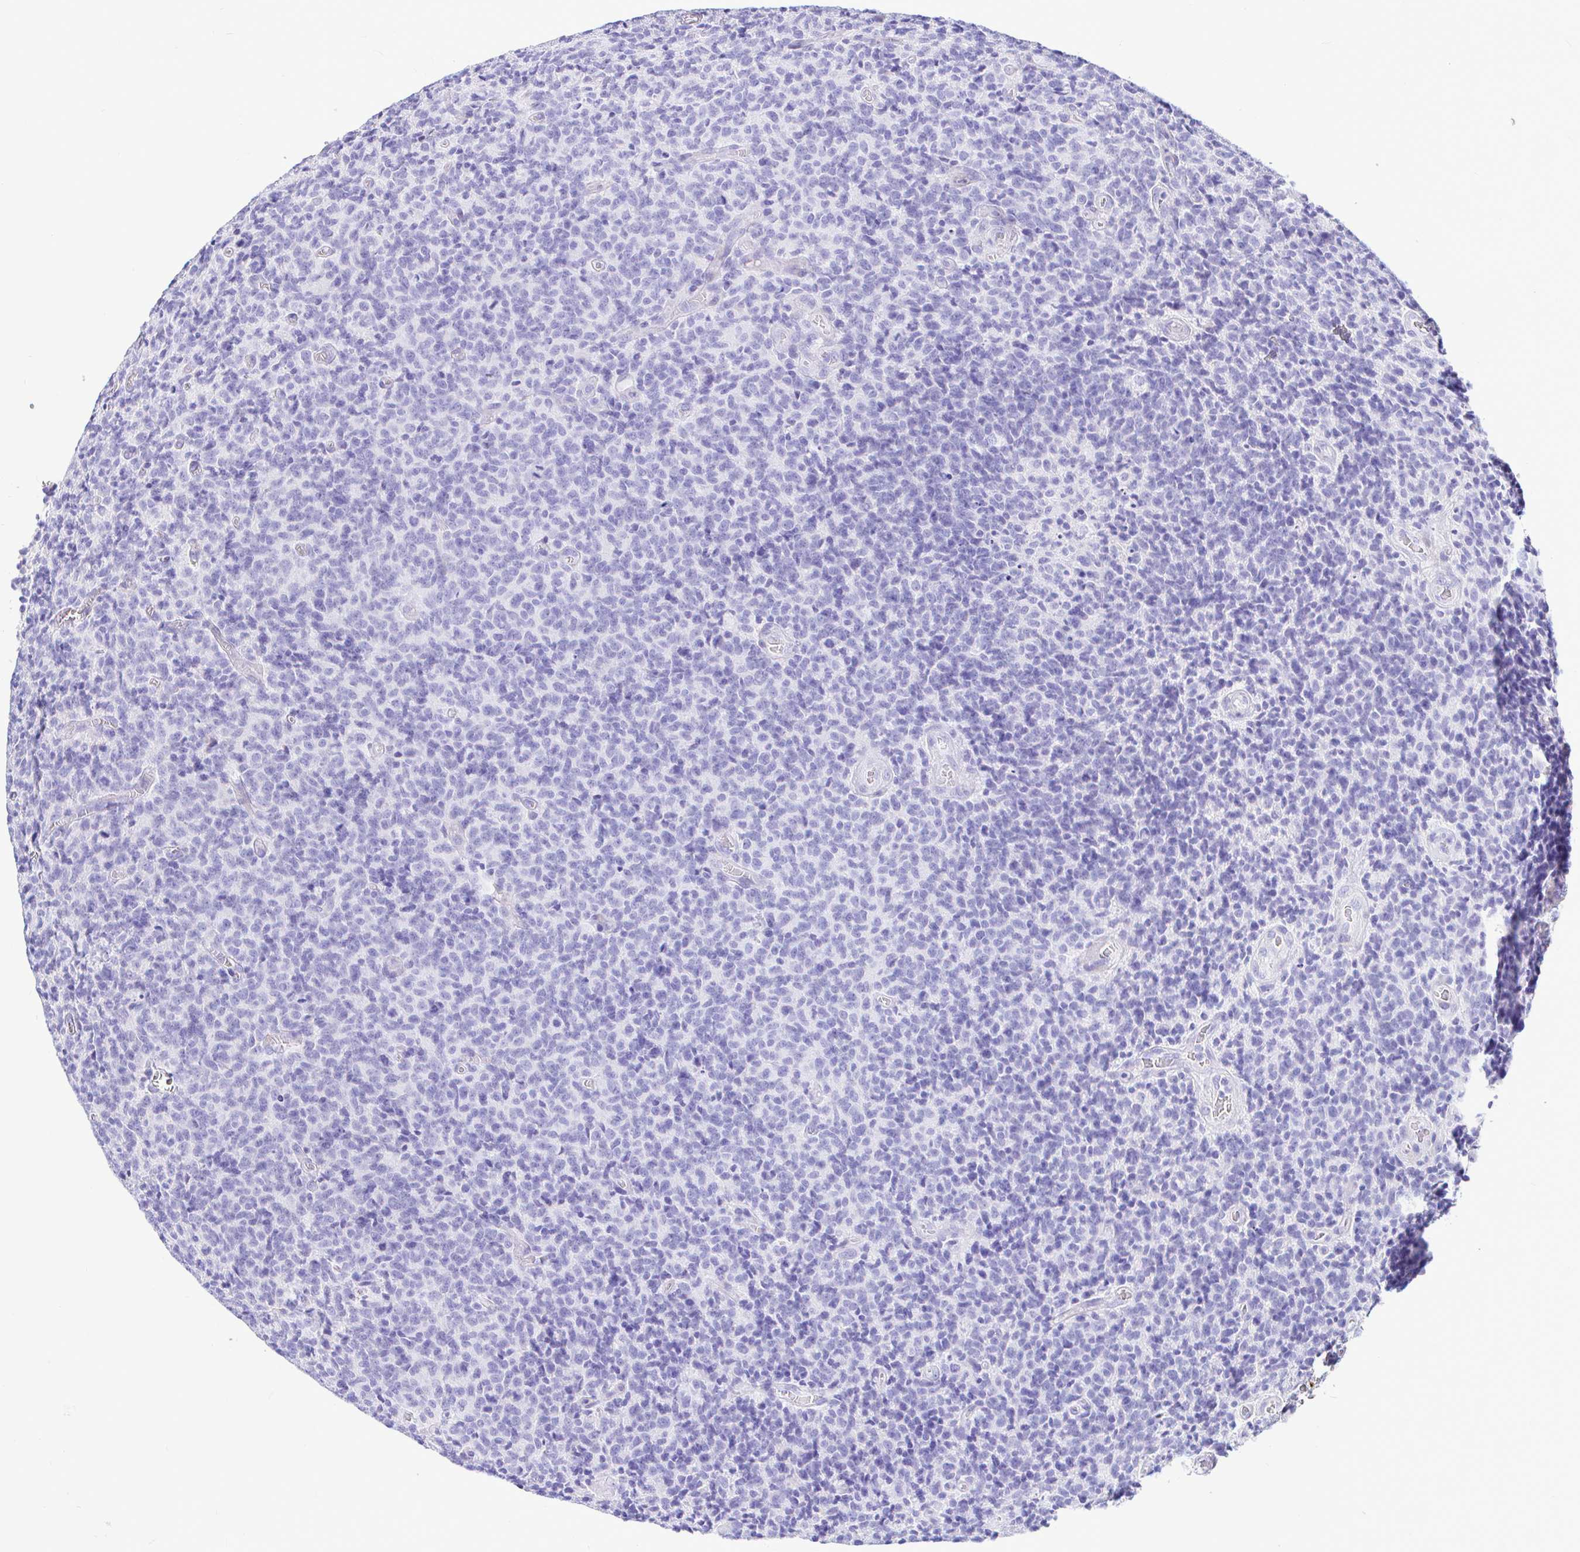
{"staining": {"intensity": "negative", "quantity": "none", "location": "none"}, "tissue": "glioma", "cell_type": "Tumor cells", "image_type": "cancer", "snomed": [{"axis": "morphology", "description": "Glioma, malignant, High grade"}, {"axis": "topography", "description": "Brain"}], "caption": "Tumor cells are negative for protein expression in human glioma.", "gene": "CCDC62", "patient": {"sex": "male", "age": 76}}